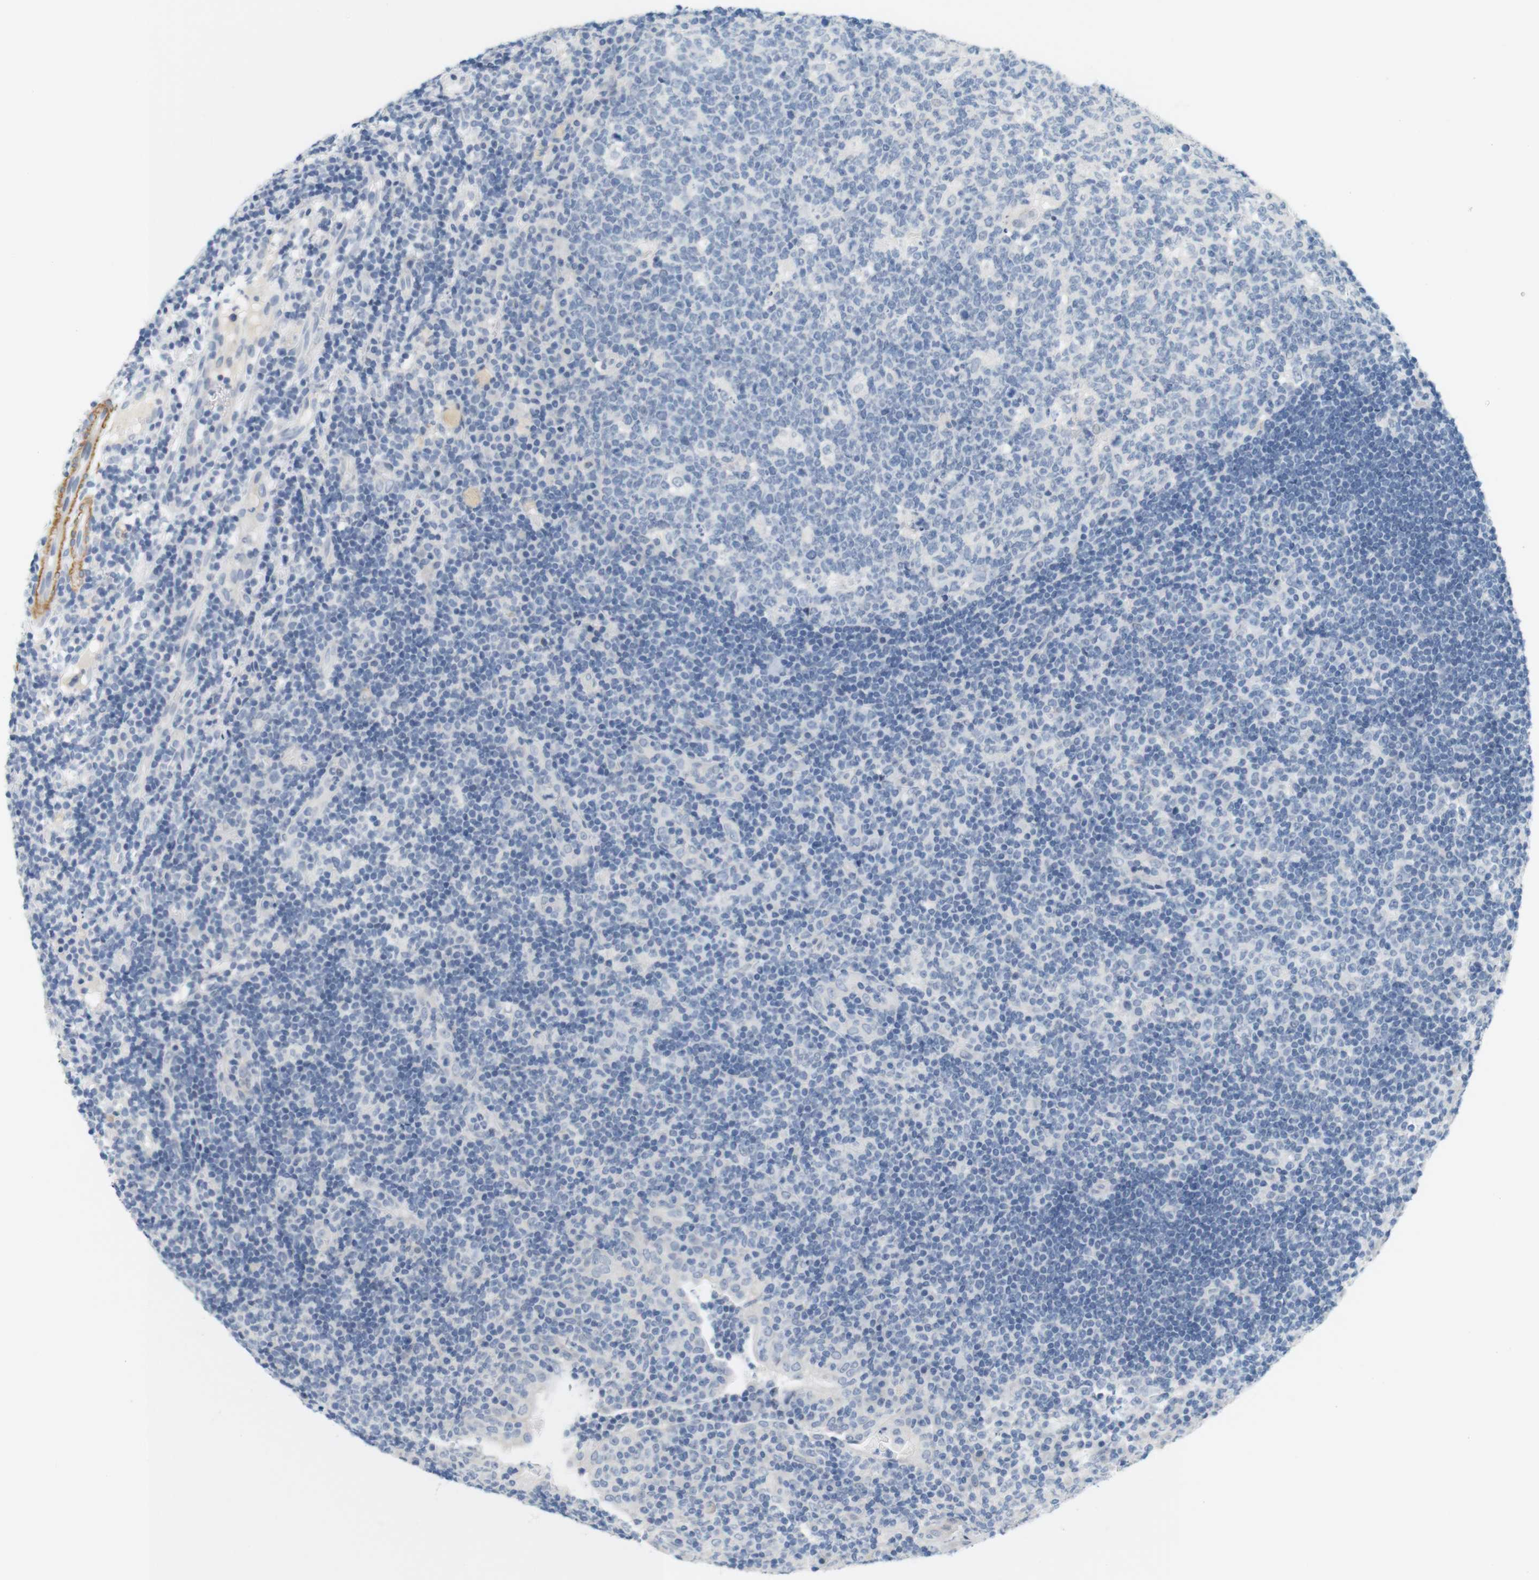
{"staining": {"intensity": "negative", "quantity": "none", "location": "none"}, "tissue": "tonsil", "cell_type": "Germinal center cells", "image_type": "normal", "snomed": [{"axis": "morphology", "description": "Normal tissue, NOS"}, {"axis": "topography", "description": "Tonsil"}], "caption": "Immunohistochemistry (IHC) photomicrograph of benign tonsil stained for a protein (brown), which reveals no positivity in germinal center cells. (DAB (3,3'-diaminobenzidine) immunohistochemistry (IHC), high magnification).", "gene": "HRH2", "patient": {"sex": "female", "age": 40}}